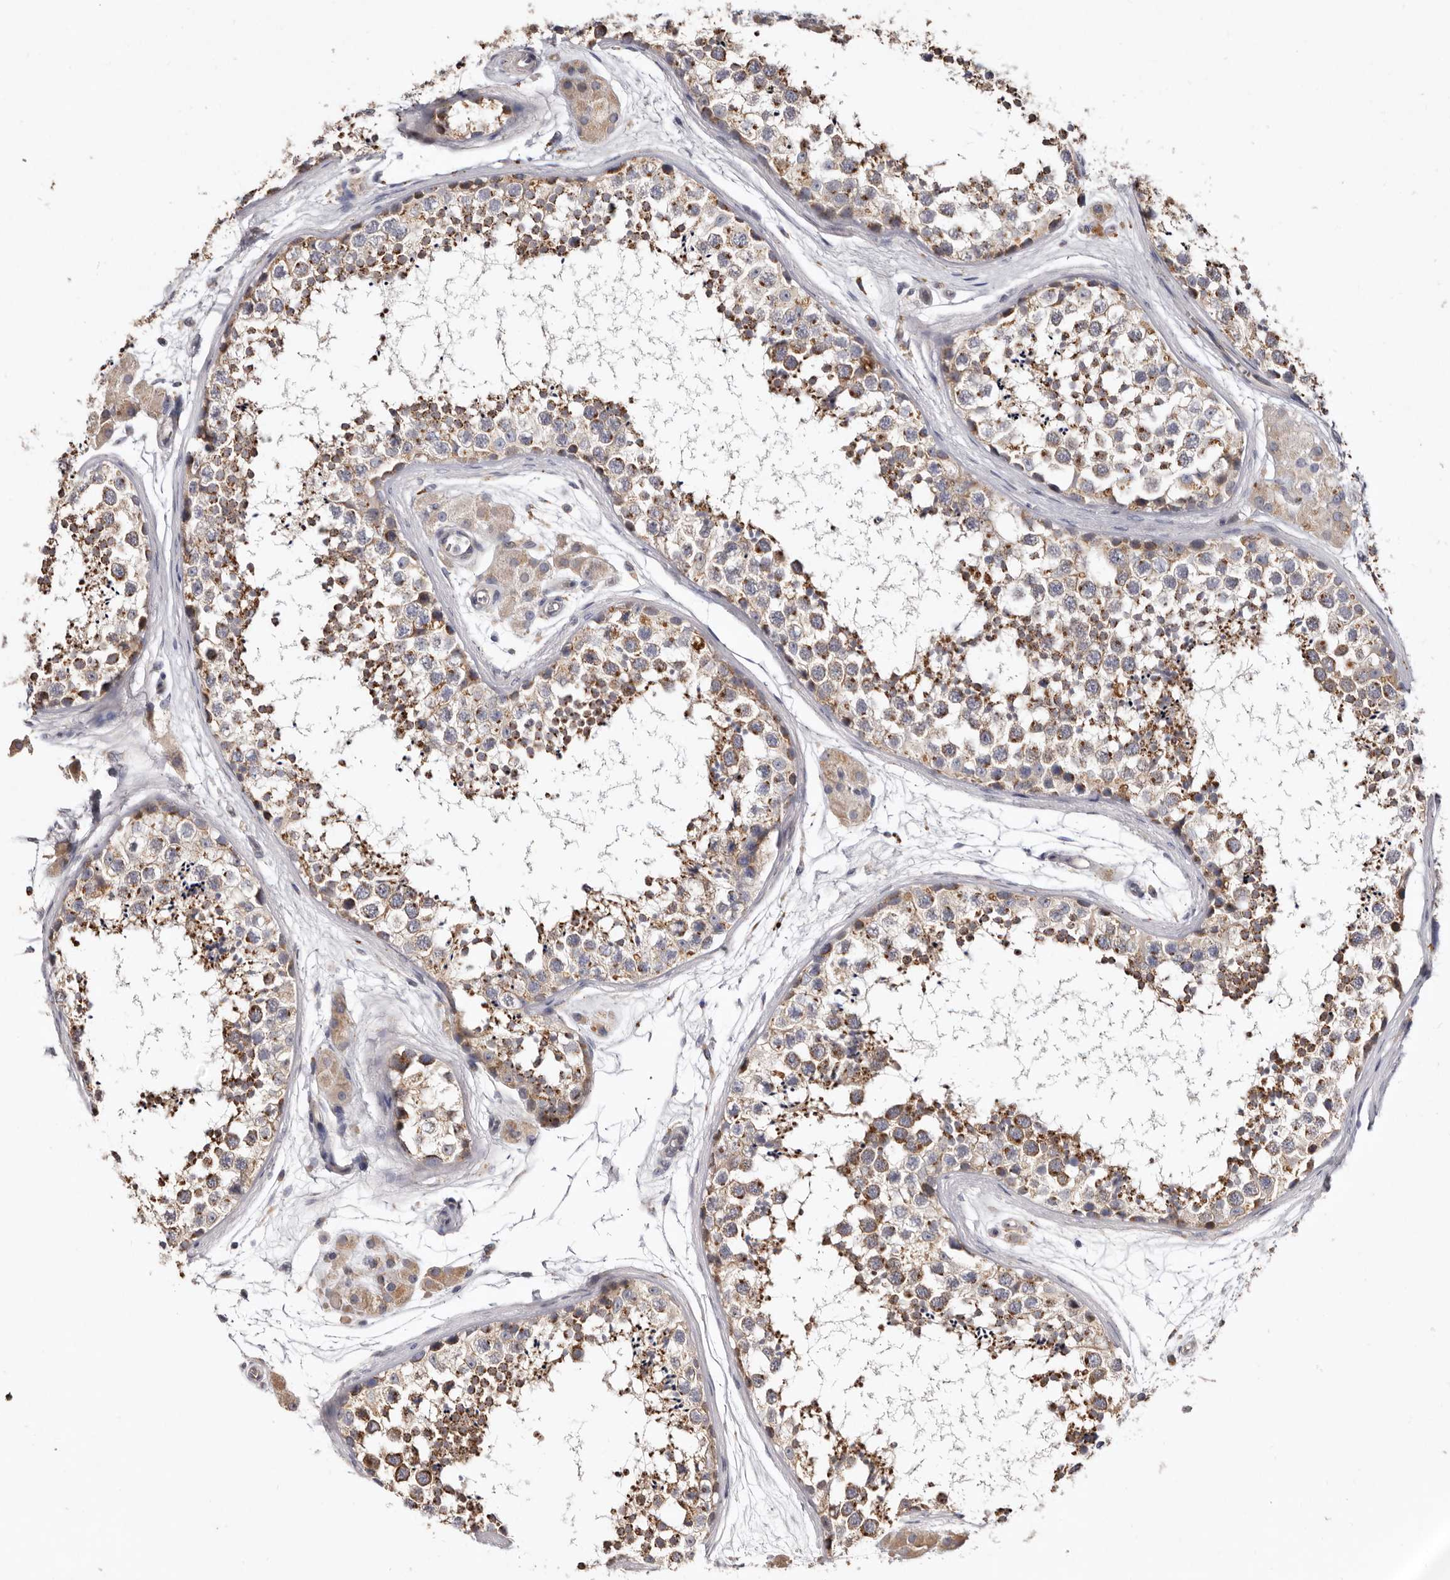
{"staining": {"intensity": "moderate", "quantity": ">75%", "location": "cytoplasmic/membranous"}, "tissue": "testis", "cell_type": "Cells in seminiferous ducts", "image_type": "normal", "snomed": [{"axis": "morphology", "description": "Normal tissue, NOS"}, {"axis": "topography", "description": "Testis"}], "caption": "Brown immunohistochemical staining in normal human testis demonstrates moderate cytoplasmic/membranous staining in about >75% of cells in seminiferous ducts.", "gene": "ASIC5", "patient": {"sex": "male", "age": 56}}